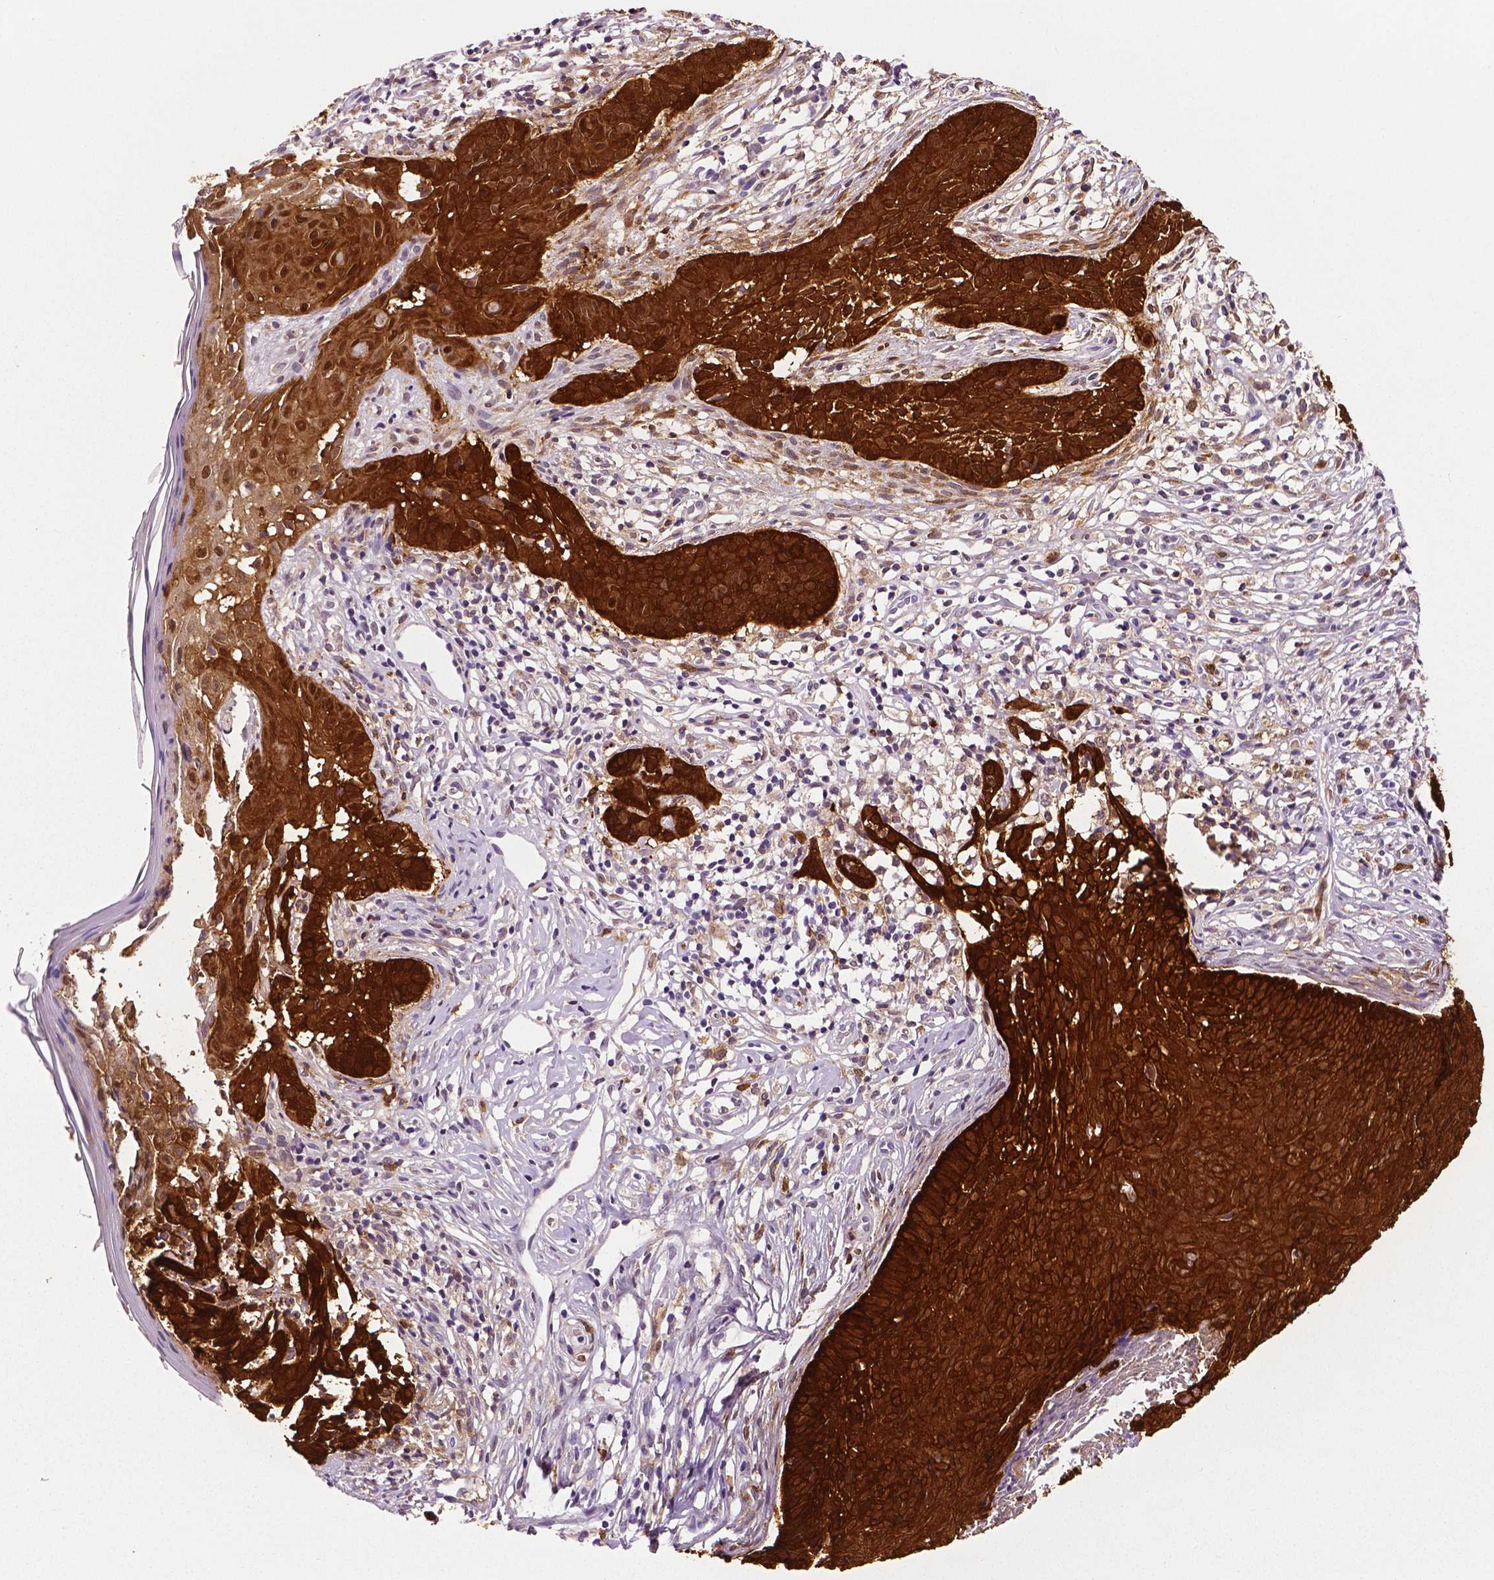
{"staining": {"intensity": "strong", "quantity": ">75%", "location": "cytoplasmic/membranous"}, "tissue": "skin cancer", "cell_type": "Tumor cells", "image_type": "cancer", "snomed": [{"axis": "morphology", "description": "Basal cell carcinoma"}, {"axis": "topography", "description": "Skin"}], "caption": "Skin basal cell carcinoma tissue exhibits strong cytoplasmic/membranous staining in approximately >75% of tumor cells", "gene": "PHGDH", "patient": {"sex": "male", "age": 85}}